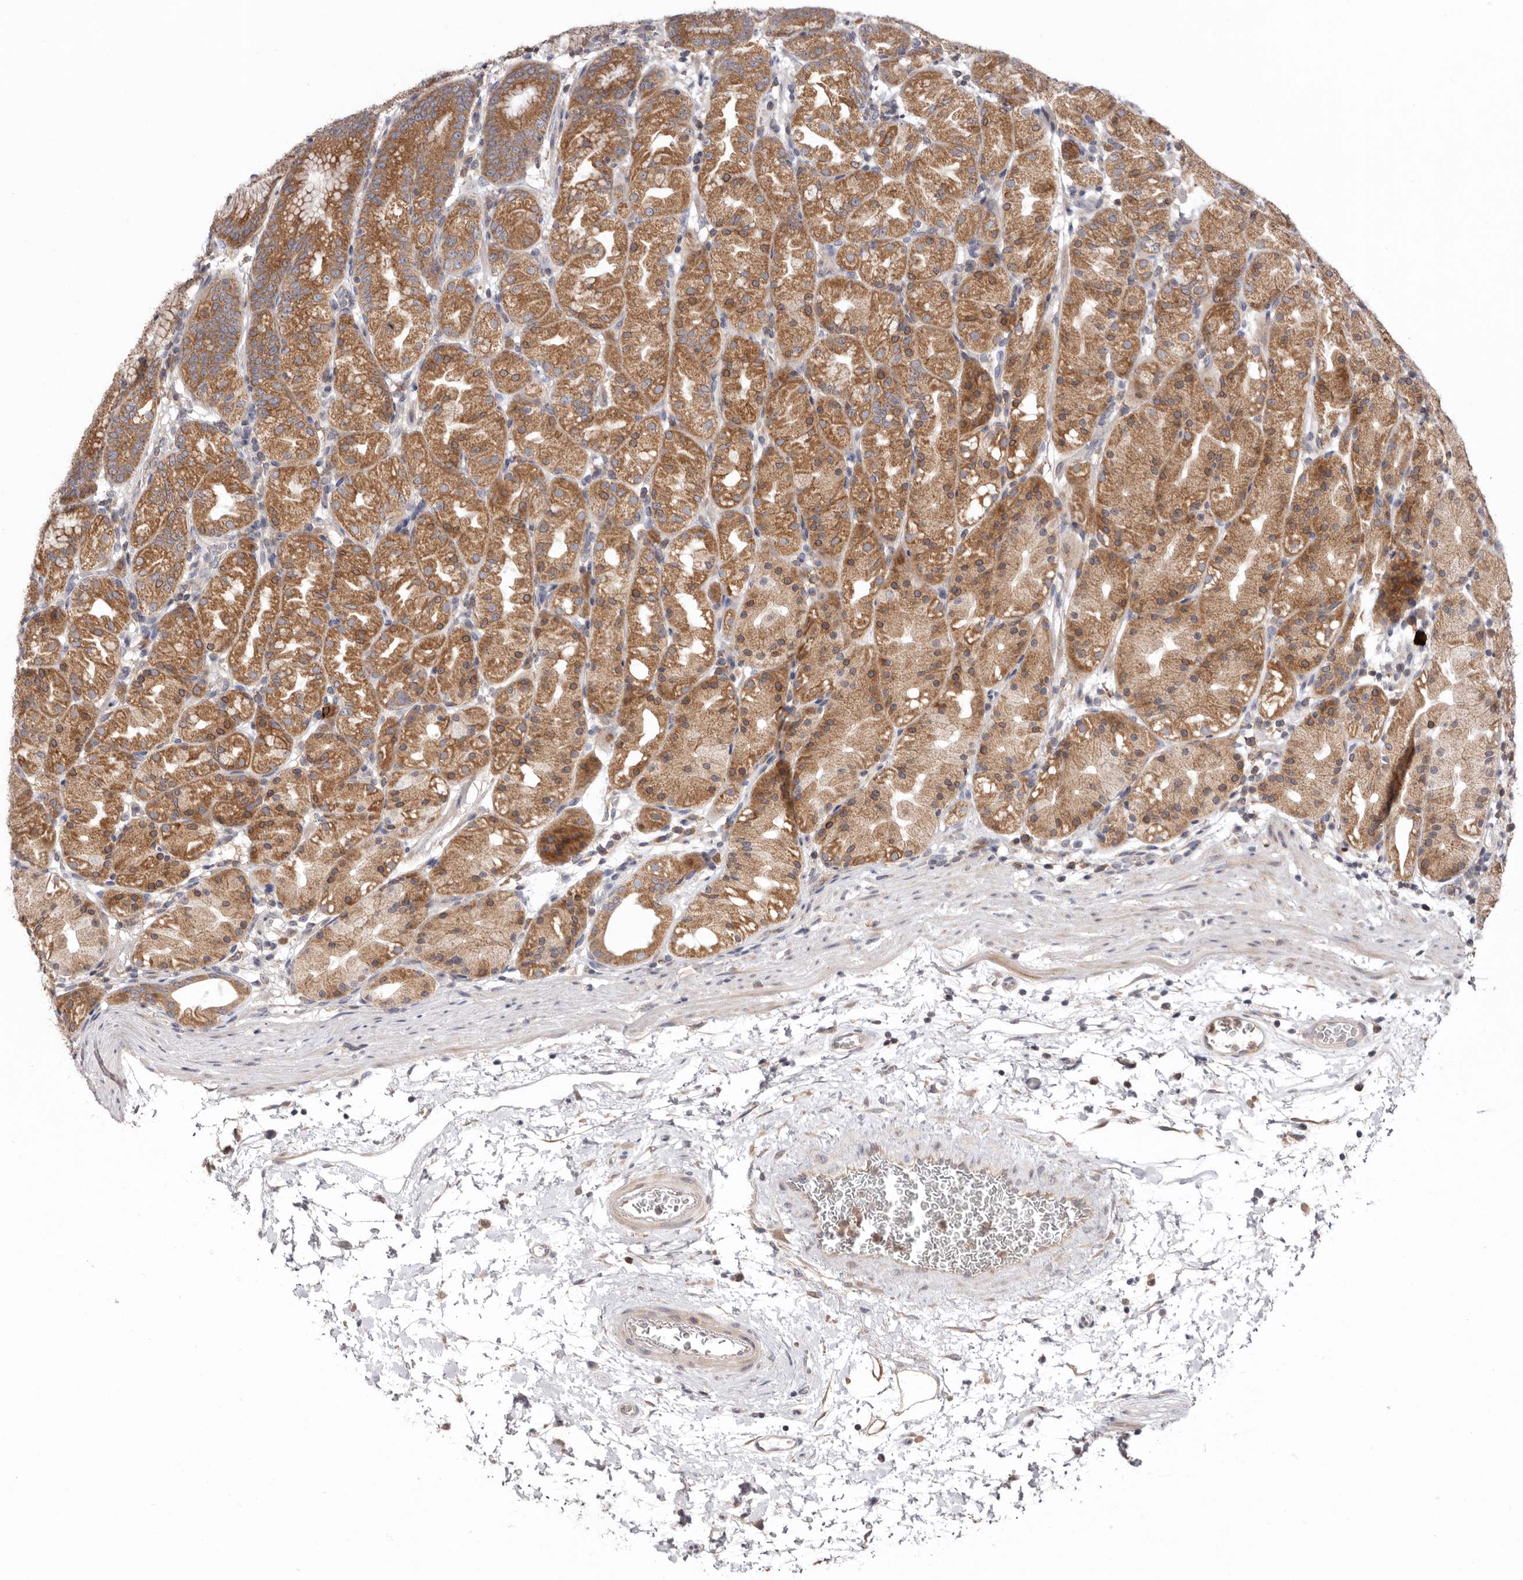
{"staining": {"intensity": "moderate", "quantity": ">75%", "location": "cytoplasmic/membranous"}, "tissue": "stomach", "cell_type": "Glandular cells", "image_type": "normal", "snomed": [{"axis": "morphology", "description": "Normal tissue, NOS"}, {"axis": "topography", "description": "Stomach, upper"}], "caption": "Immunohistochemistry of normal human stomach shows medium levels of moderate cytoplasmic/membranous positivity in about >75% of glandular cells. (DAB (3,3'-diaminobenzidine) IHC with brightfield microscopy, high magnification).", "gene": "TMUB1", "patient": {"sex": "male", "age": 48}}